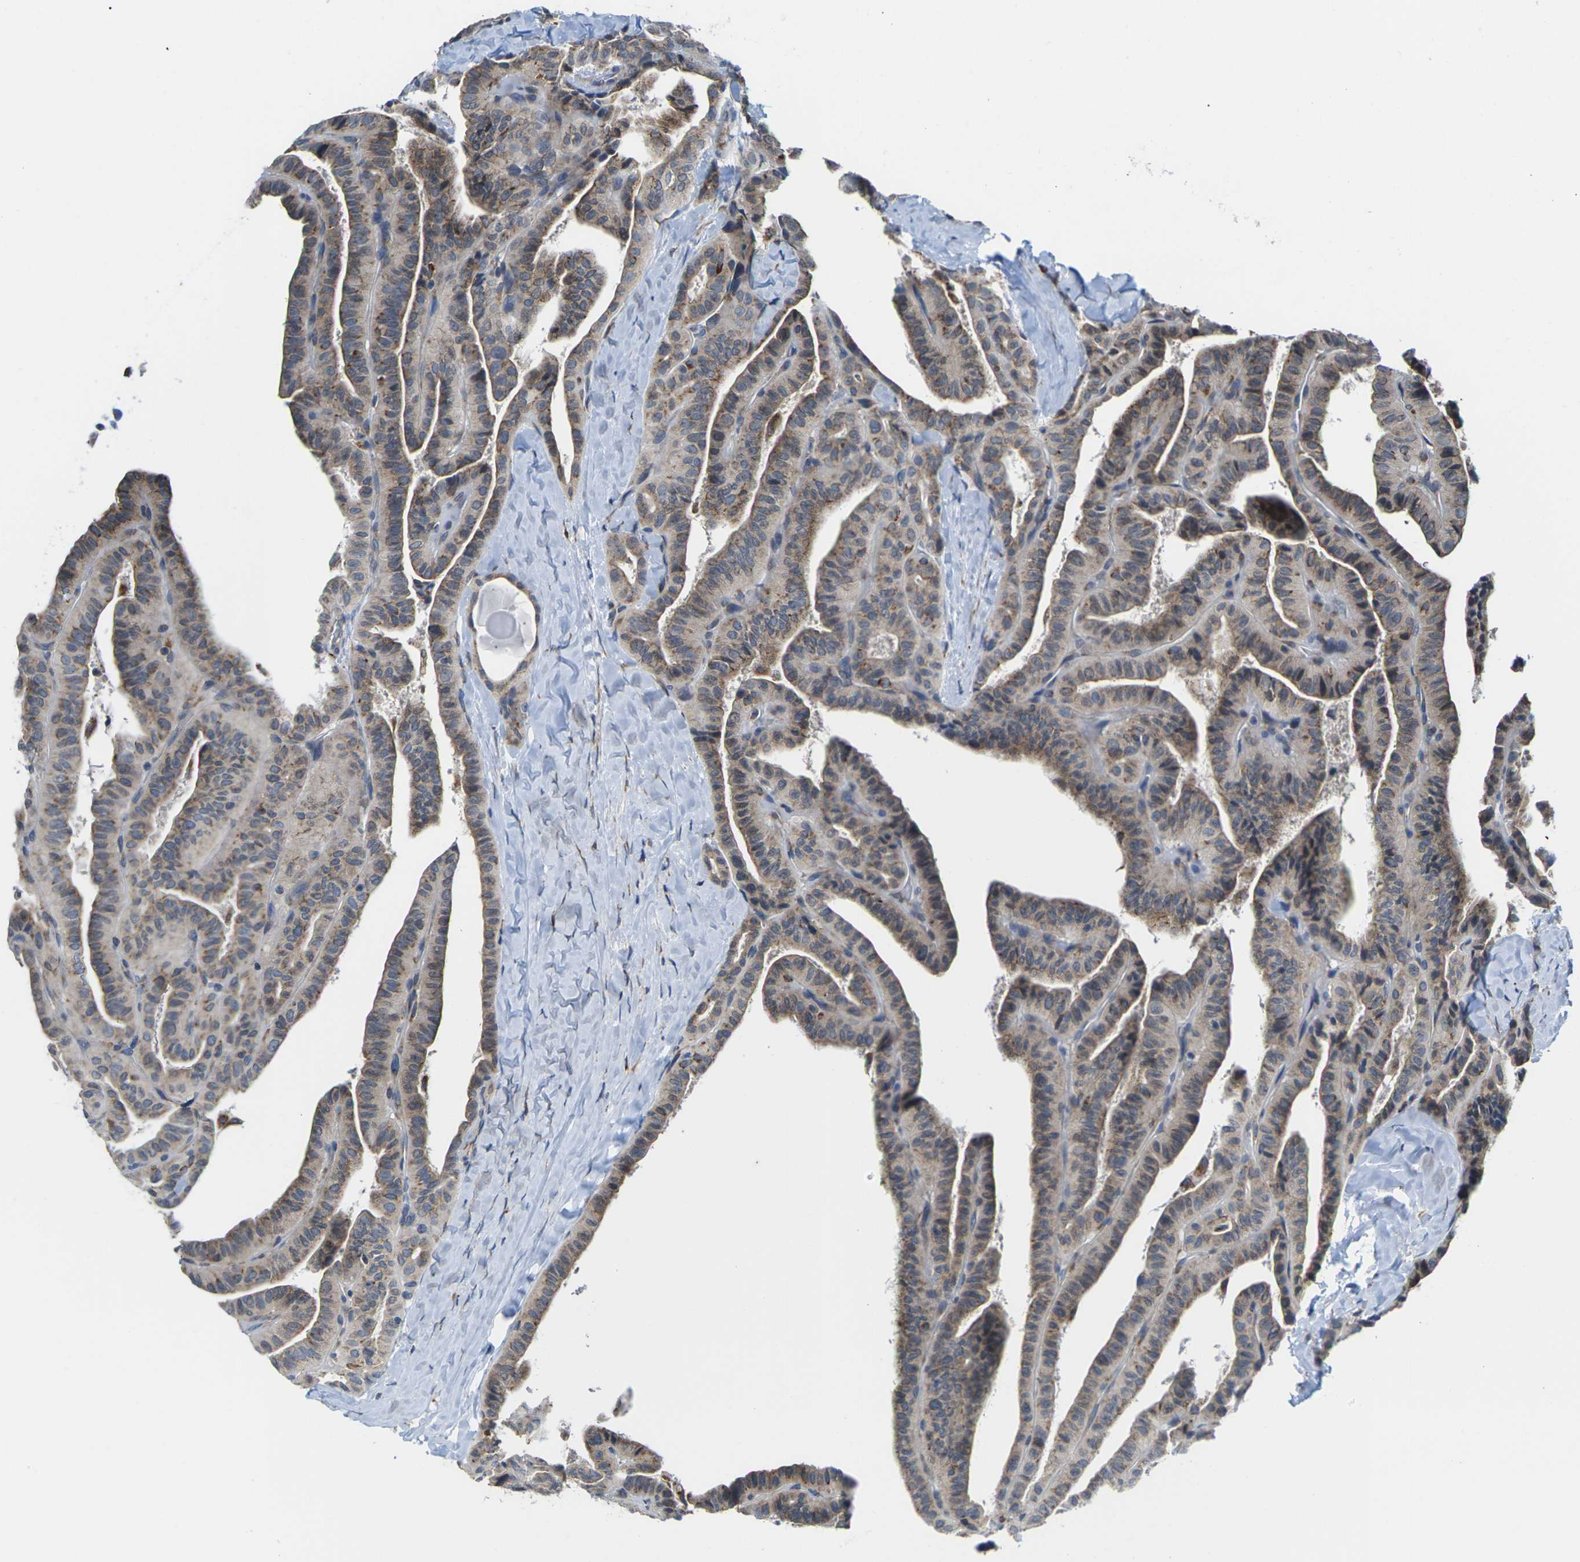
{"staining": {"intensity": "weak", "quantity": "25%-75%", "location": "cytoplasmic/membranous"}, "tissue": "thyroid cancer", "cell_type": "Tumor cells", "image_type": "cancer", "snomed": [{"axis": "morphology", "description": "Papillary adenocarcinoma, NOS"}, {"axis": "topography", "description": "Thyroid gland"}], "caption": "About 25%-75% of tumor cells in human thyroid cancer reveal weak cytoplasmic/membranous protein expression as visualized by brown immunohistochemical staining.", "gene": "PDZK1IP1", "patient": {"sex": "male", "age": 77}}